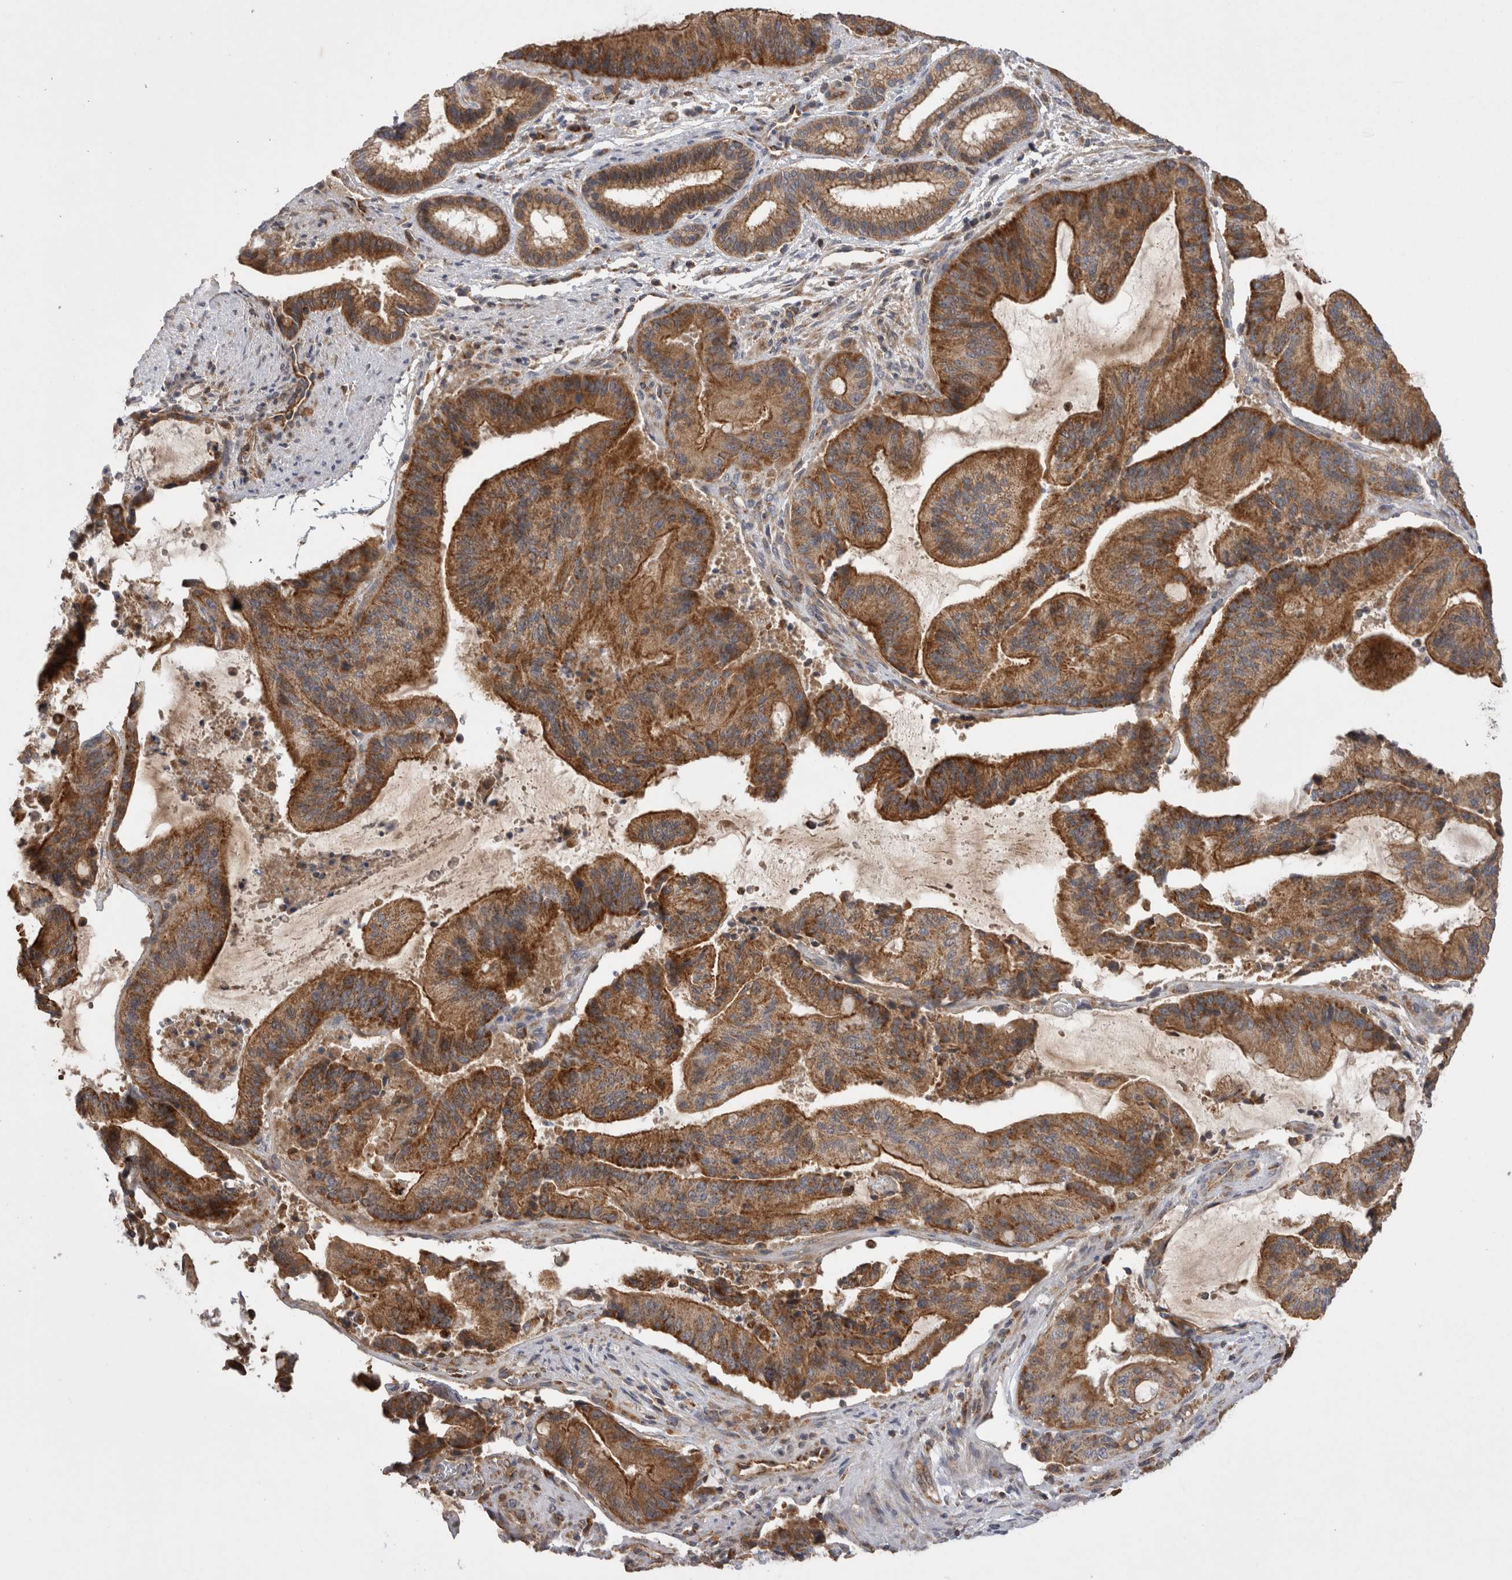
{"staining": {"intensity": "strong", "quantity": ">75%", "location": "cytoplasmic/membranous"}, "tissue": "liver cancer", "cell_type": "Tumor cells", "image_type": "cancer", "snomed": [{"axis": "morphology", "description": "Normal tissue, NOS"}, {"axis": "morphology", "description": "Cholangiocarcinoma"}, {"axis": "topography", "description": "Liver"}, {"axis": "topography", "description": "Peripheral nerve tissue"}], "caption": "High-magnification brightfield microscopy of cholangiocarcinoma (liver) stained with DAB (brown) and counterstained with hematoxylin (blue). tumor cells exhibit strong cytoplasmic/membranous positivity is identified in approximately>75% of cells.", "gene": "DARS2", "patient": {"sex": "female", "age": 73}}